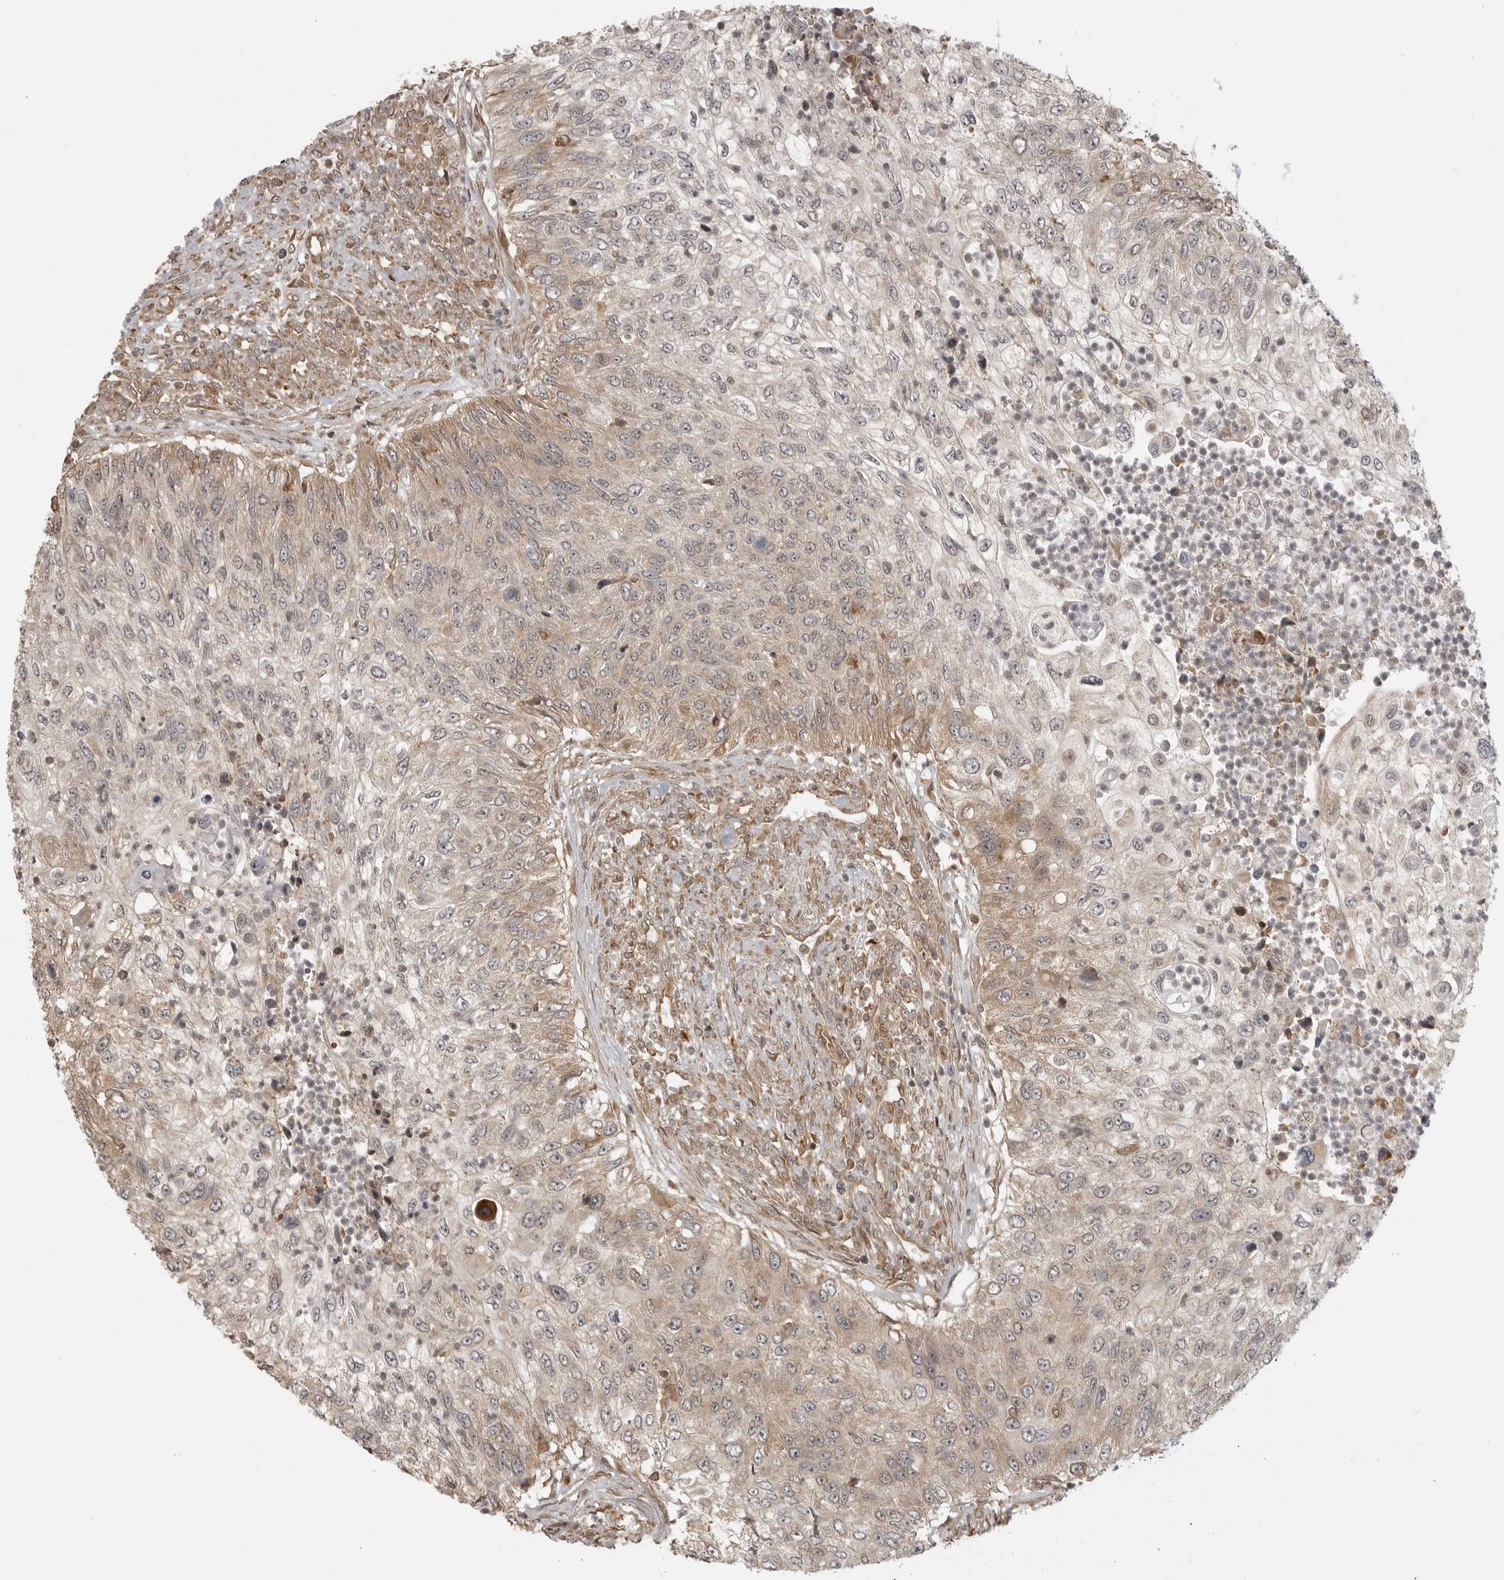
{"staining": {"intensity": "weak", "quantity": "25%-75%", "location": "cytoplasmic/membranous"}, "tissue": "urothelial cancer", "cell_type": "Tumor cells", "image_type": "cancer", "snomed": [{"axis": "morphology", "description": "Urothelial carcinoma, High grade"}, {"axis": "topography", "description": "Urinary bladder"}], "caption": "The immunohistochemical stain shows weak cytoplasmic/membranous expression in tumor cells of high-grade urothelial carcinoma tissue. Using DAB (3,3'-diaminobenzidine) (brown) and hematoxylin (blue) stains, captured at high magnification using brightfield microscopy.", "gene": "FAT3", "patient": {"sex": "female", "age": 60}}